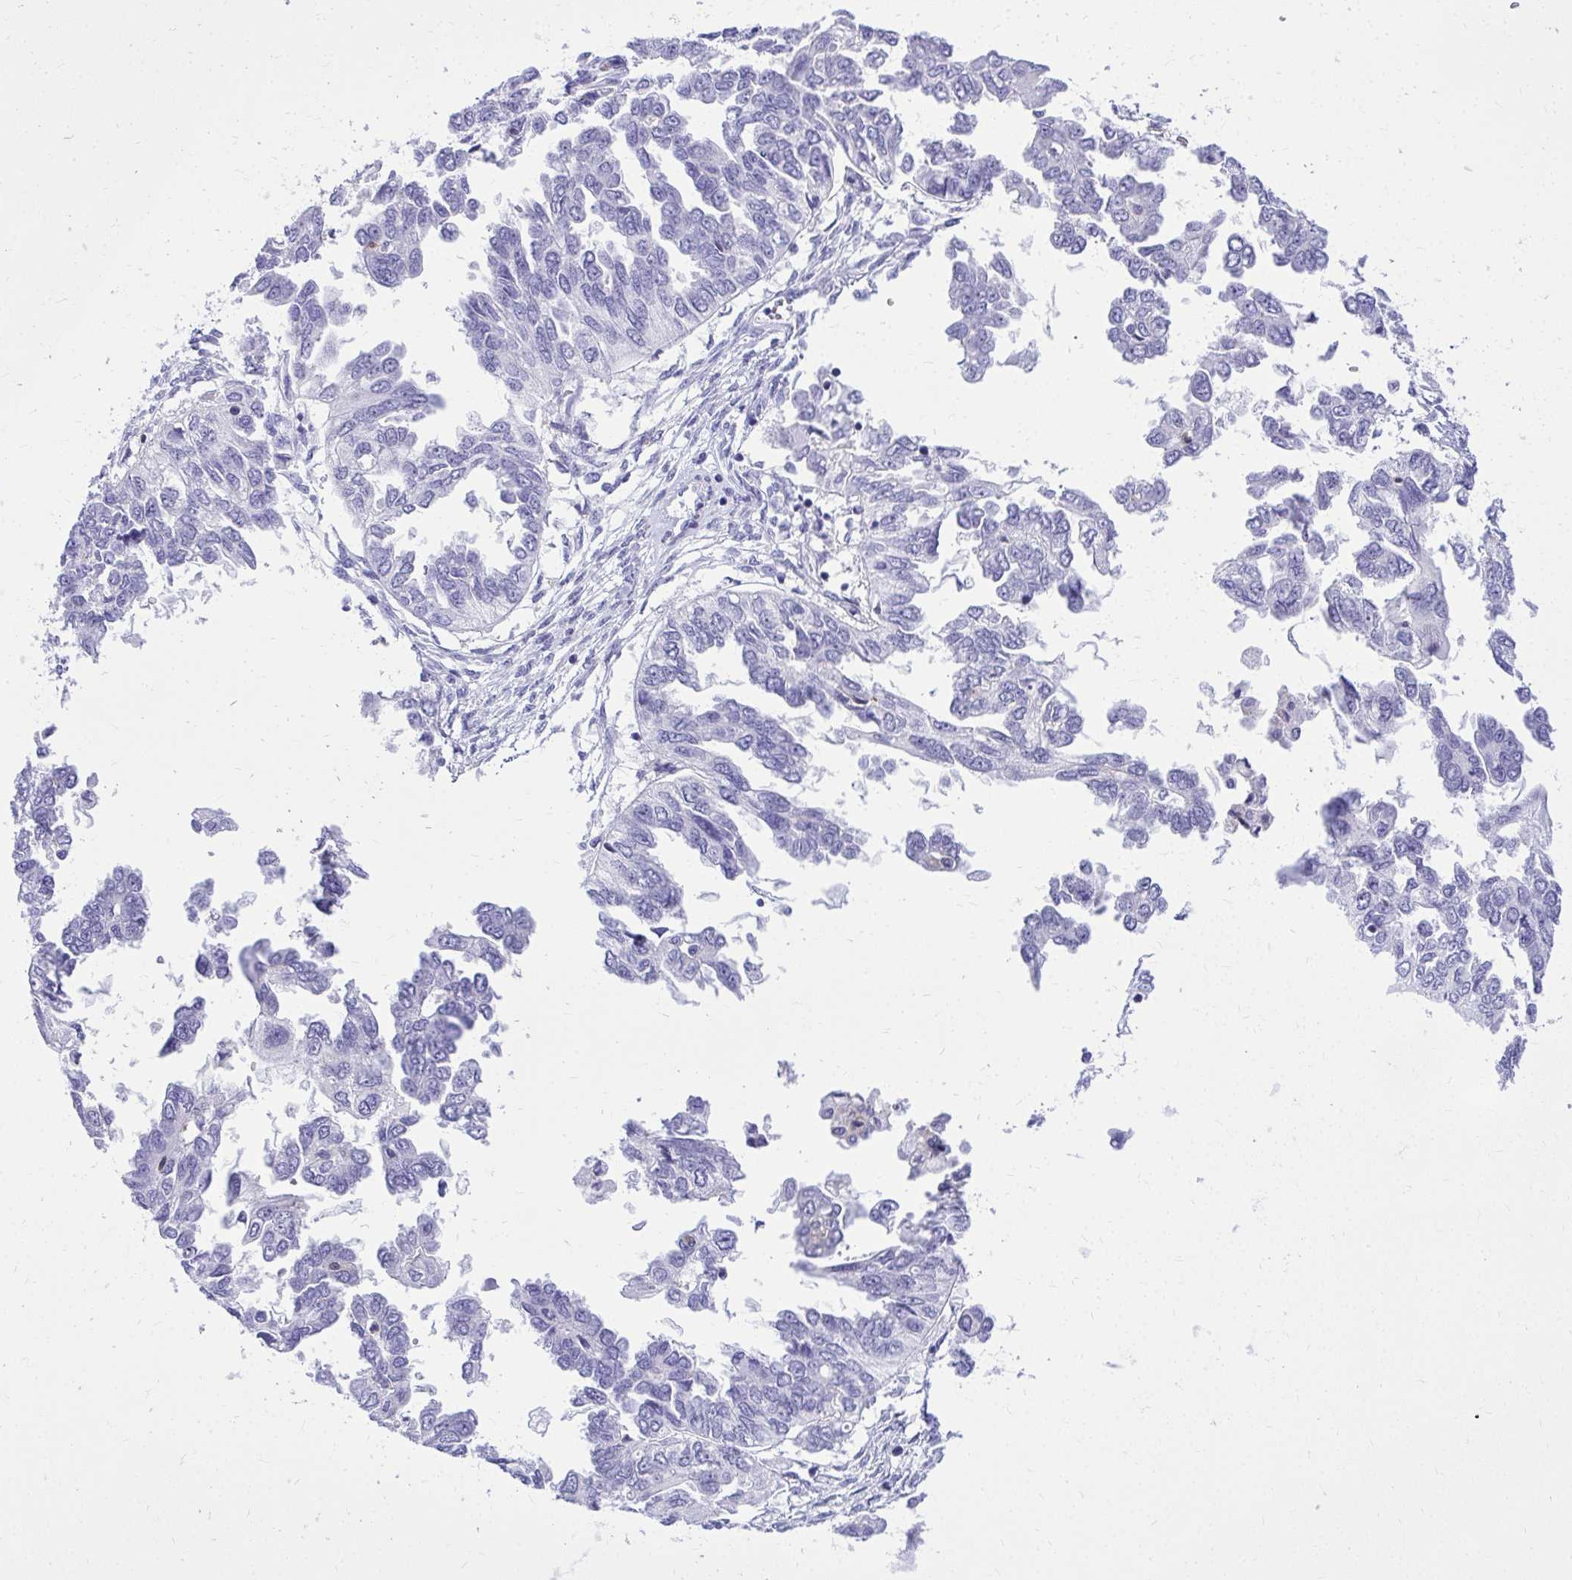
{"staining": {"intensity": "negative", "quantity": "none", "location": "none"}, "tissue": "ovarian cancer", "cell_type": "Tumor cells", "image_type": "cancer", "snomed": [{"axis": "morphology", "description": "Cystadenocarcinoma, serous, NOS"}, {"axis": "topography", "description": "Ovary"}], "caption": "A histopathology image of ovarian cancer (serous cystadenocarcinoma) stained for a protein demonstrates no brown staining in tumor cells. (DAB IHC visualized using brightfield microscopy, high magnification).", "gene": "GPRIN3", "patient": {"sex": "female", "age": 53}}